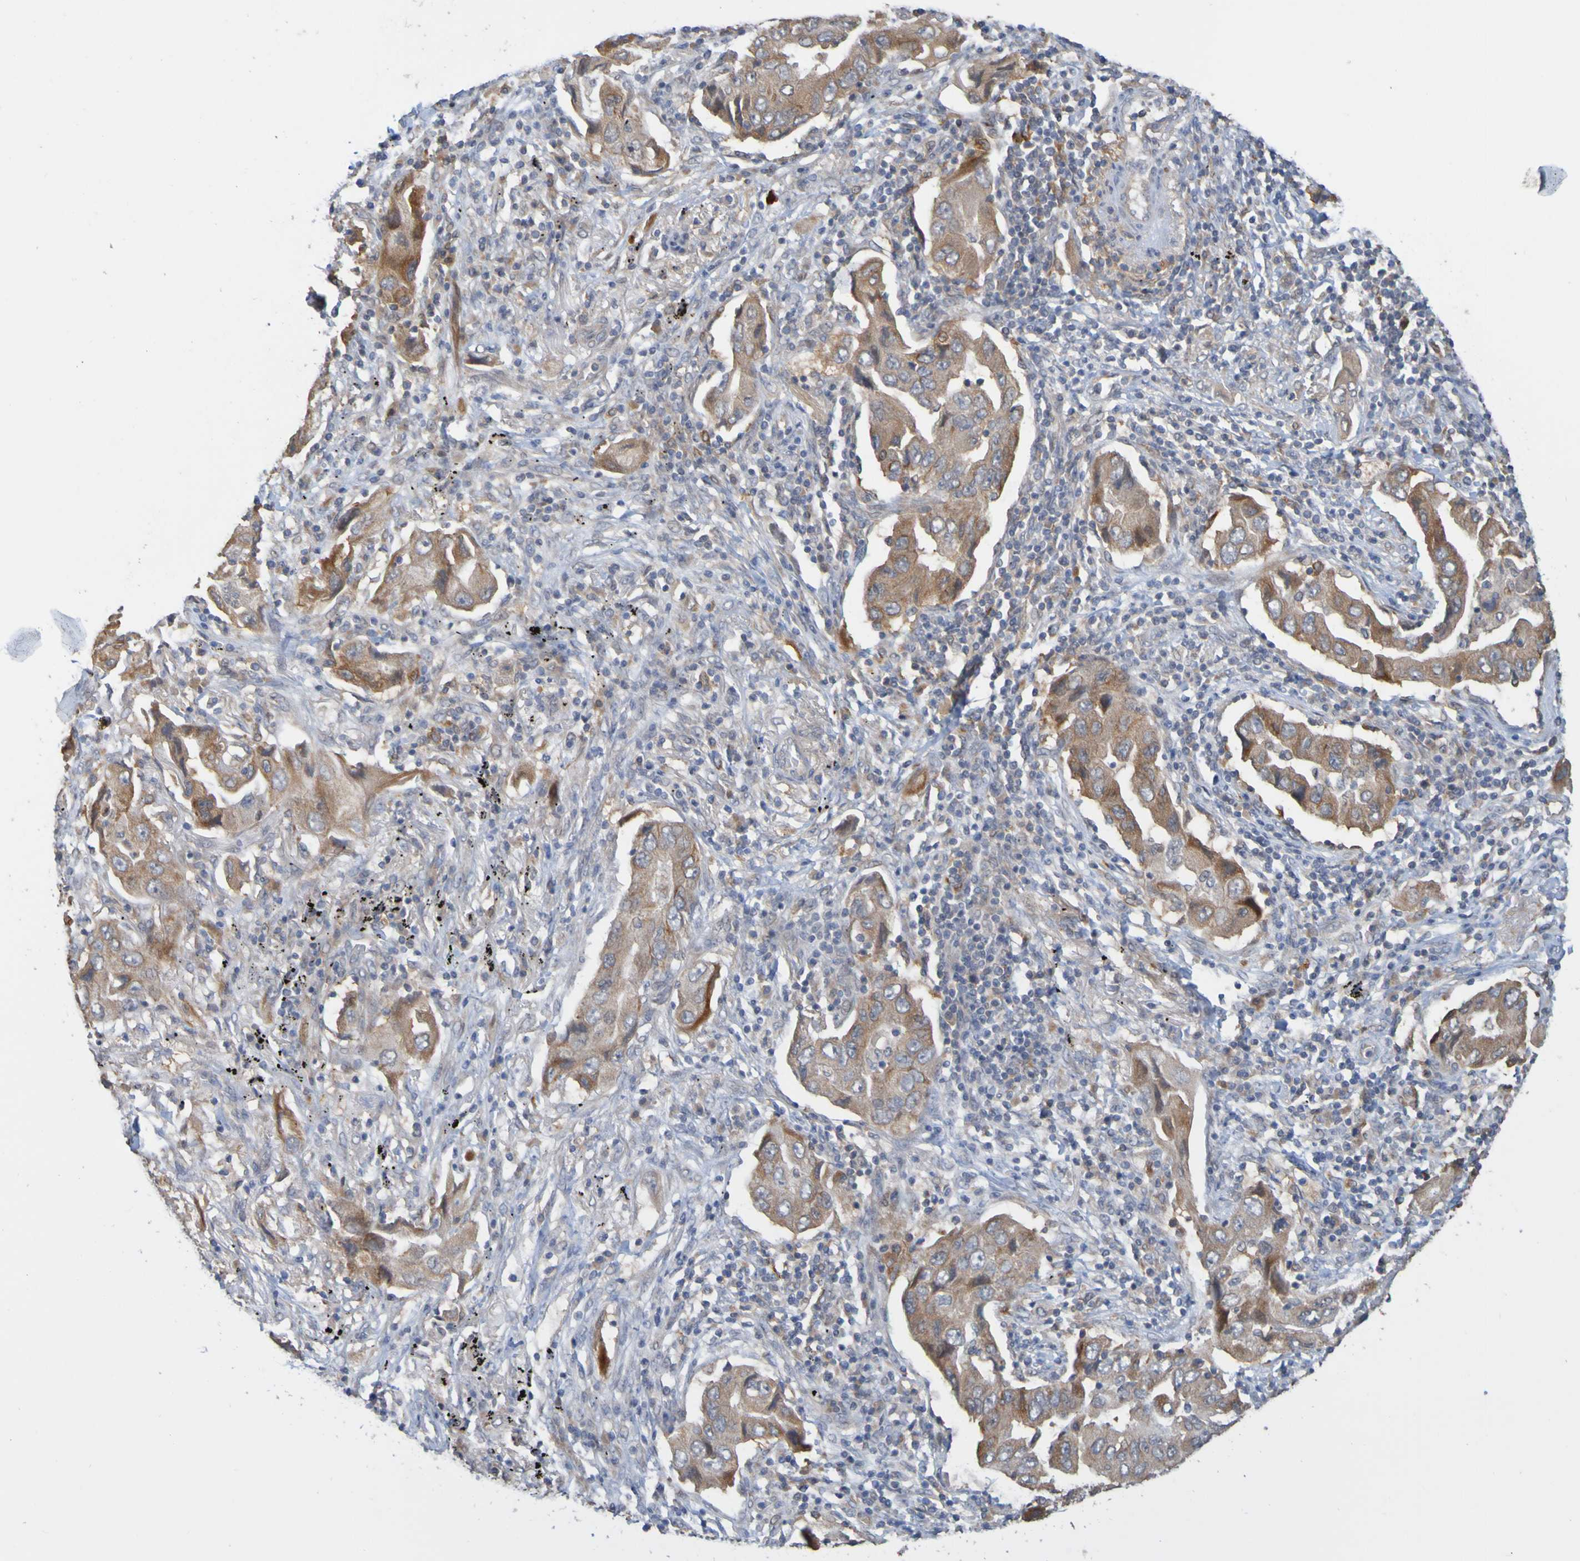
{"staining": {"intensity": "moderate", "quantity": ">75%", "location": "cytoplasmic/membranous"}, "tissue": "lung cancer", "cell_type": "Tumor cells", "image_type": "cancer", "snomed": [{"axis": "morphology", "description": "Adenocarcinoma, NOS"}, {"axis": "topography", "description": "Lung"}], "caption": "IHC histopathology image of human lung adenocarcinoma stained for a protein (brown), which exhibits medium levels of moderate cytoplasmic/membranous positivity in about >75% of tumor cells.", "gene": "NAV2", "patient": {"sex": "female", "age": 65}}